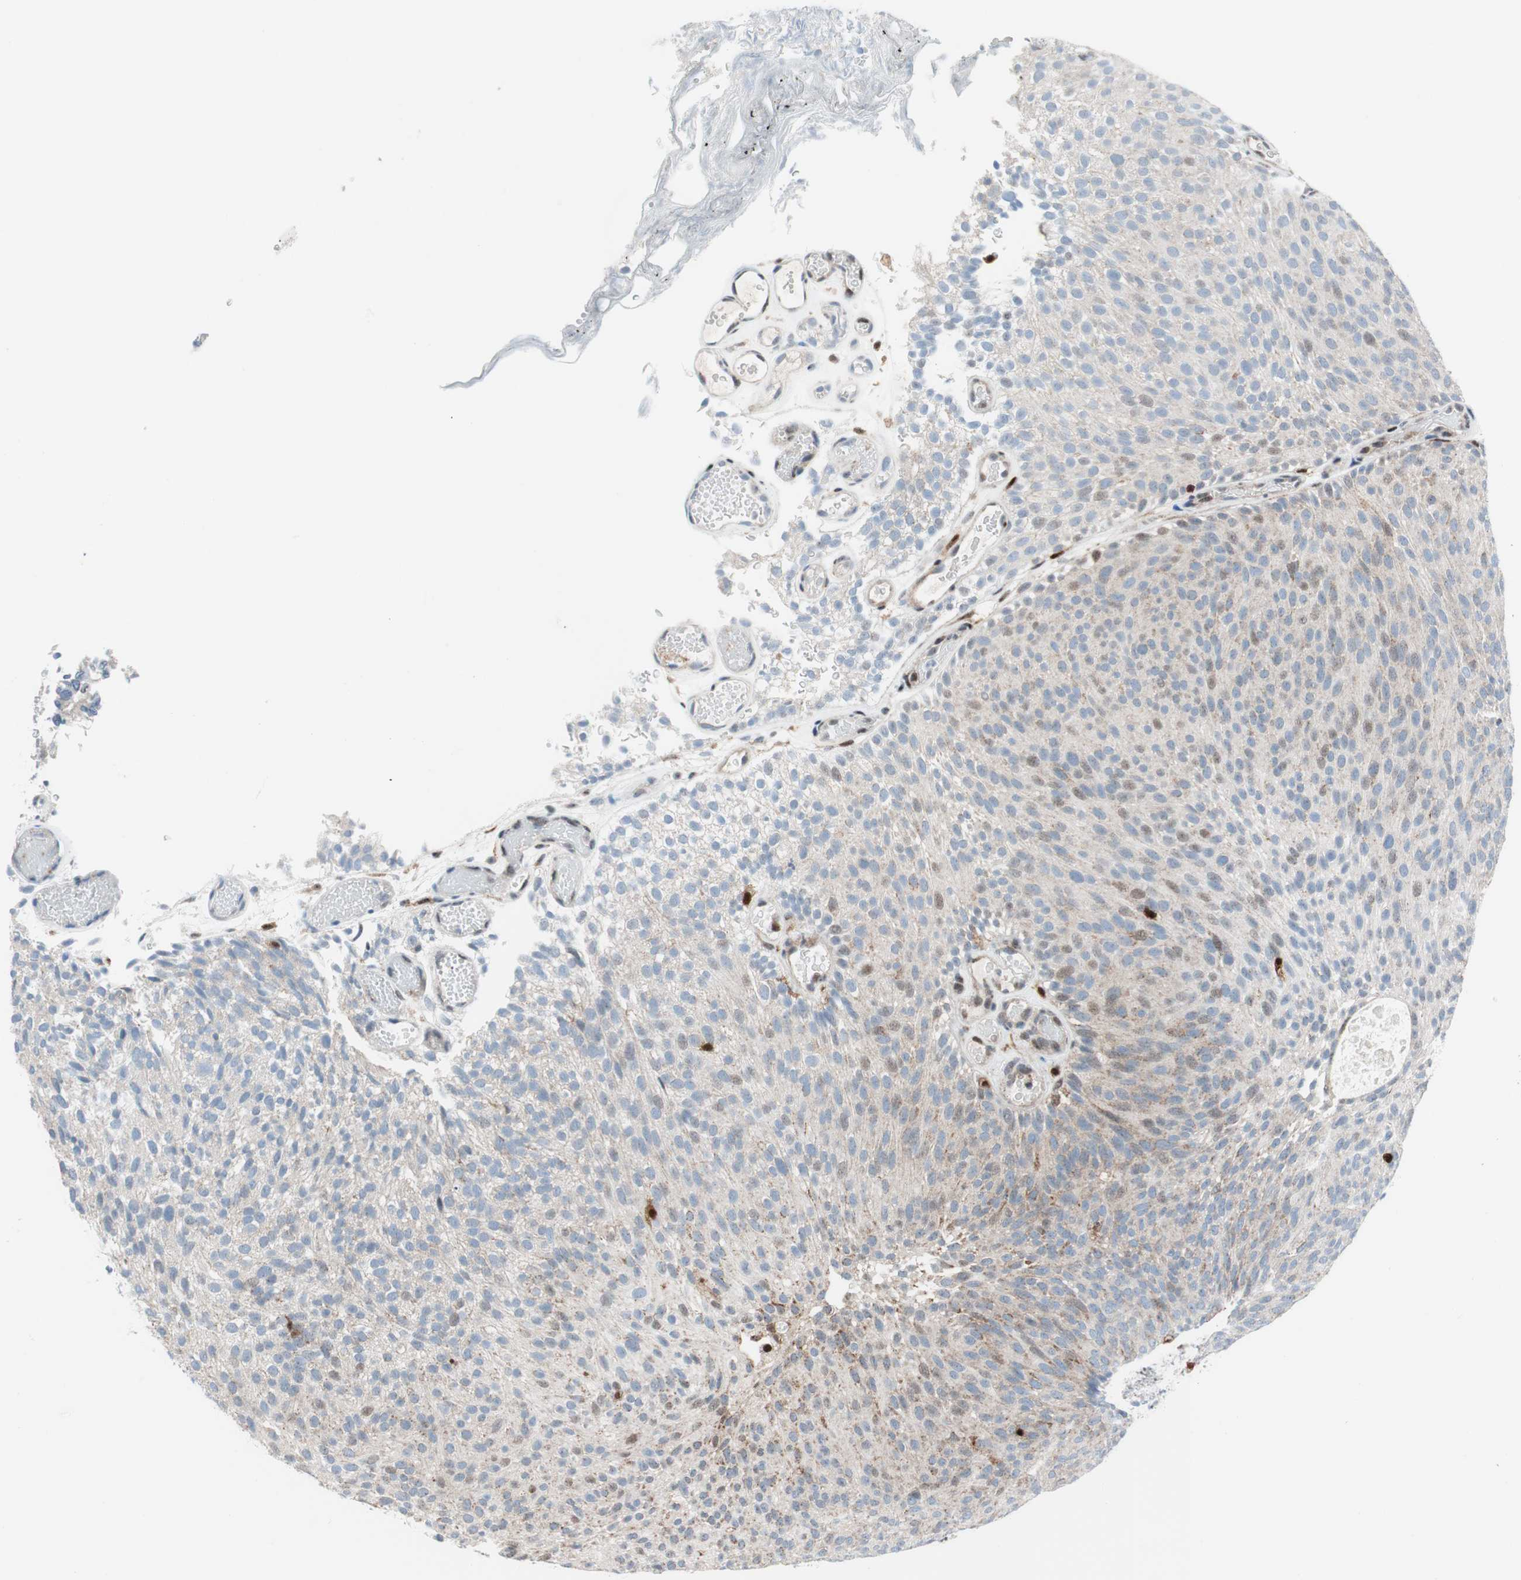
{"staining": {"intensity": "weak", "quantity": "25%-75%", "location": "cytoplasmic/membranous,nuclear"}, "tissue": "urothelial cancer", "cell_type": "Tumor cells", "image_type": "cancer", "snomed": [{"axis": "morphology", "description": "Urothelial carcinoma, Low grade"}, {"axis": "topography", "description": "Urinary bladder"}], "caption": "Immunohistochemistry (IHC) histopathology image of neoplastic tissue: urothelial cancer stained using IHC displays low levels of weak protein expression localized specifically in the cytoplasmic/membranous and nuclear of tumor cells, appearing as a cytoplasmic/membranous and nuclear brown color.", "gene": "RGS10", "patient": {"sex": "male", "age": 78}}